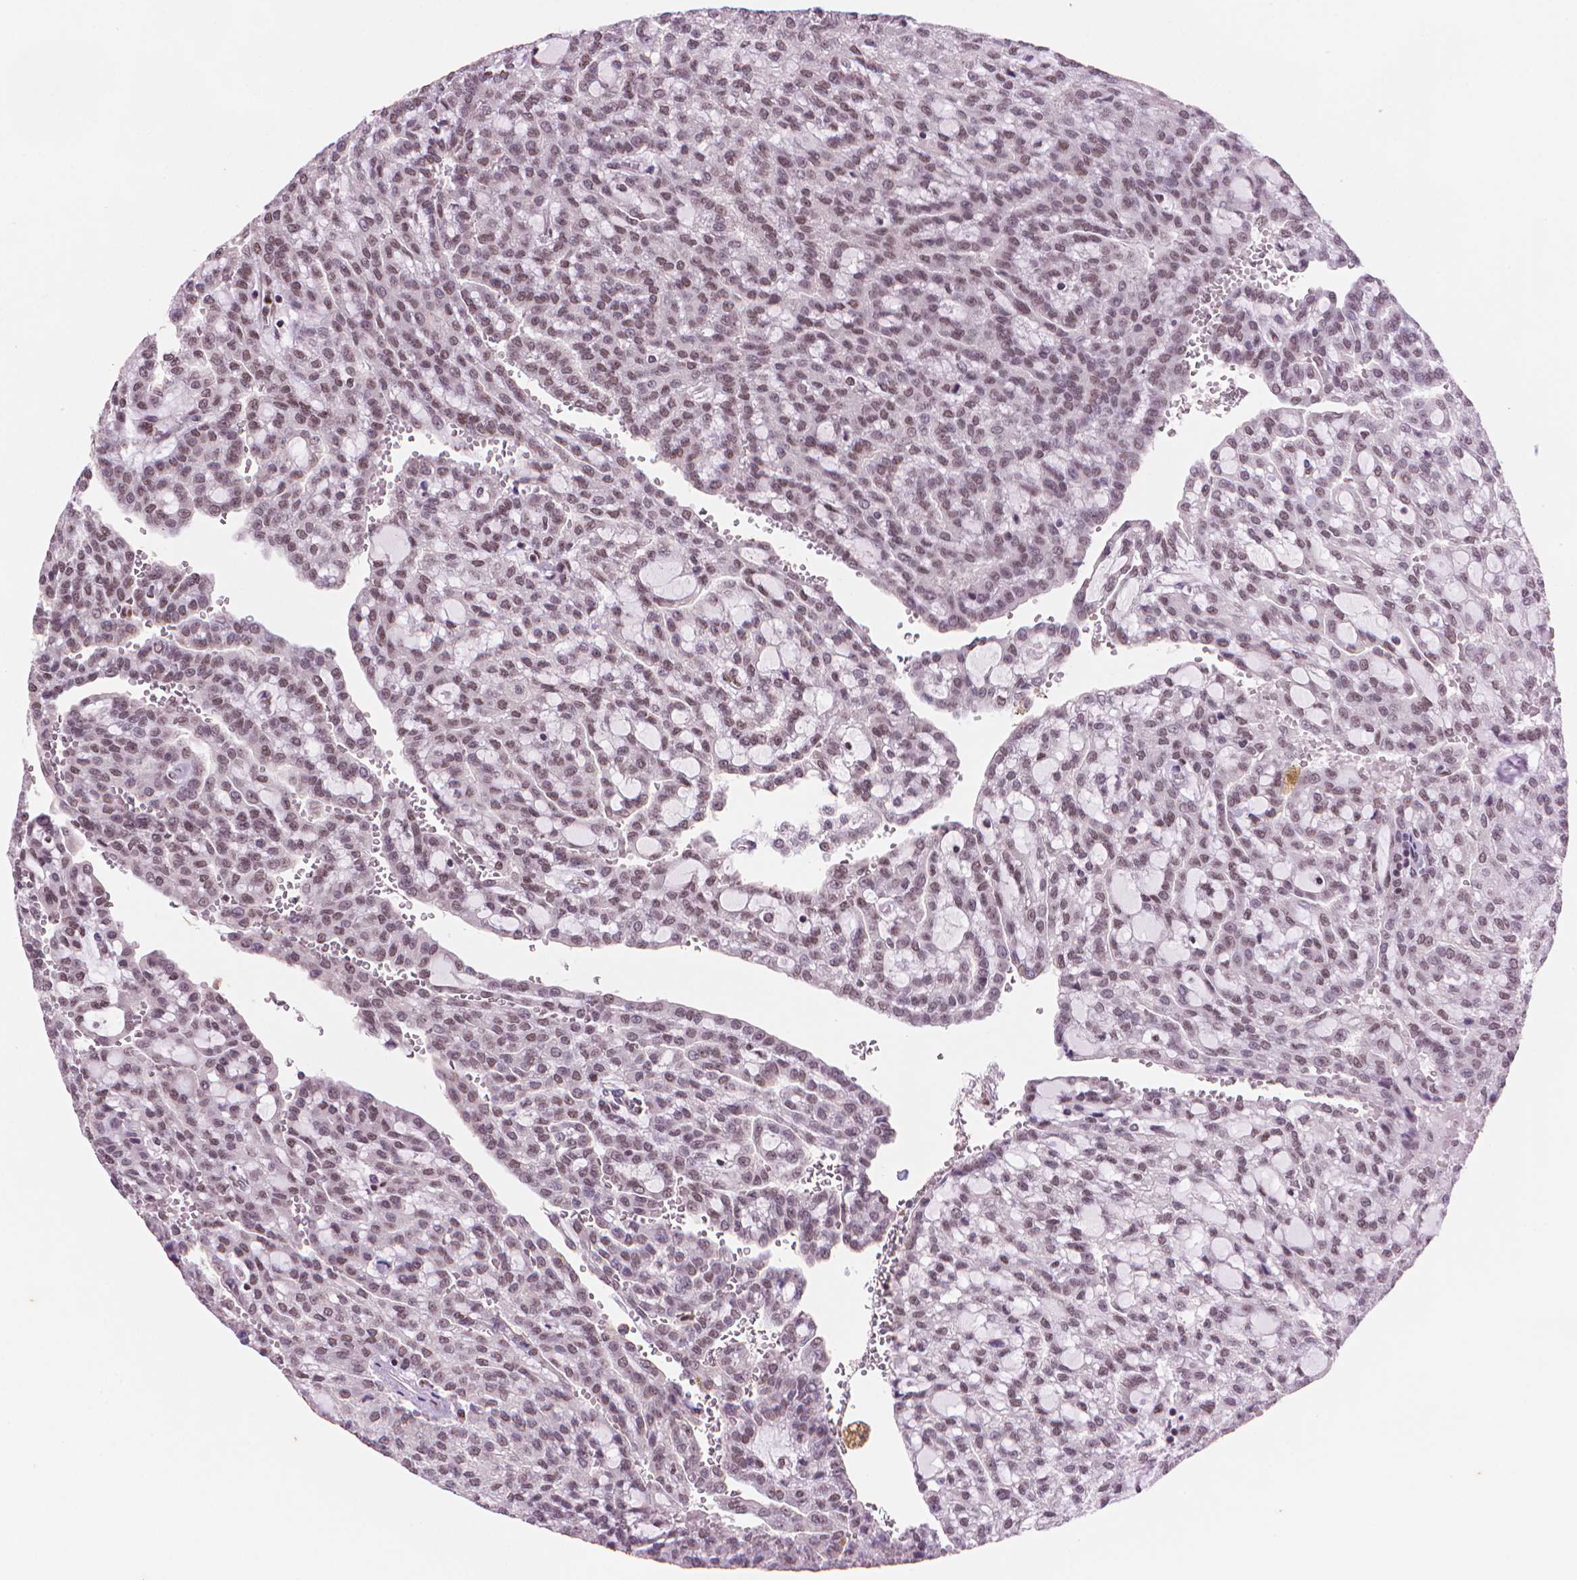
{"staining": {"intensity": "weak", "quantity": ">75%", "location": "nuclear"}, "tissue": "renal cancer", "cell_type": "Tumor cells", "image_type": "cancer", "snomed": [{"axis": "morphology", "description": "Adenocarcinoma, NOS"}, {"axis": "topography", "description": "Kidney"}], "caption": "This micrograph demonstrates immunohistochemistry staining of human renal cancer, with low weak nuclear staining in approximately >75% of tumor cells.", "gene": "UBN1", "patient": {"sex": "male", "age": 63}}